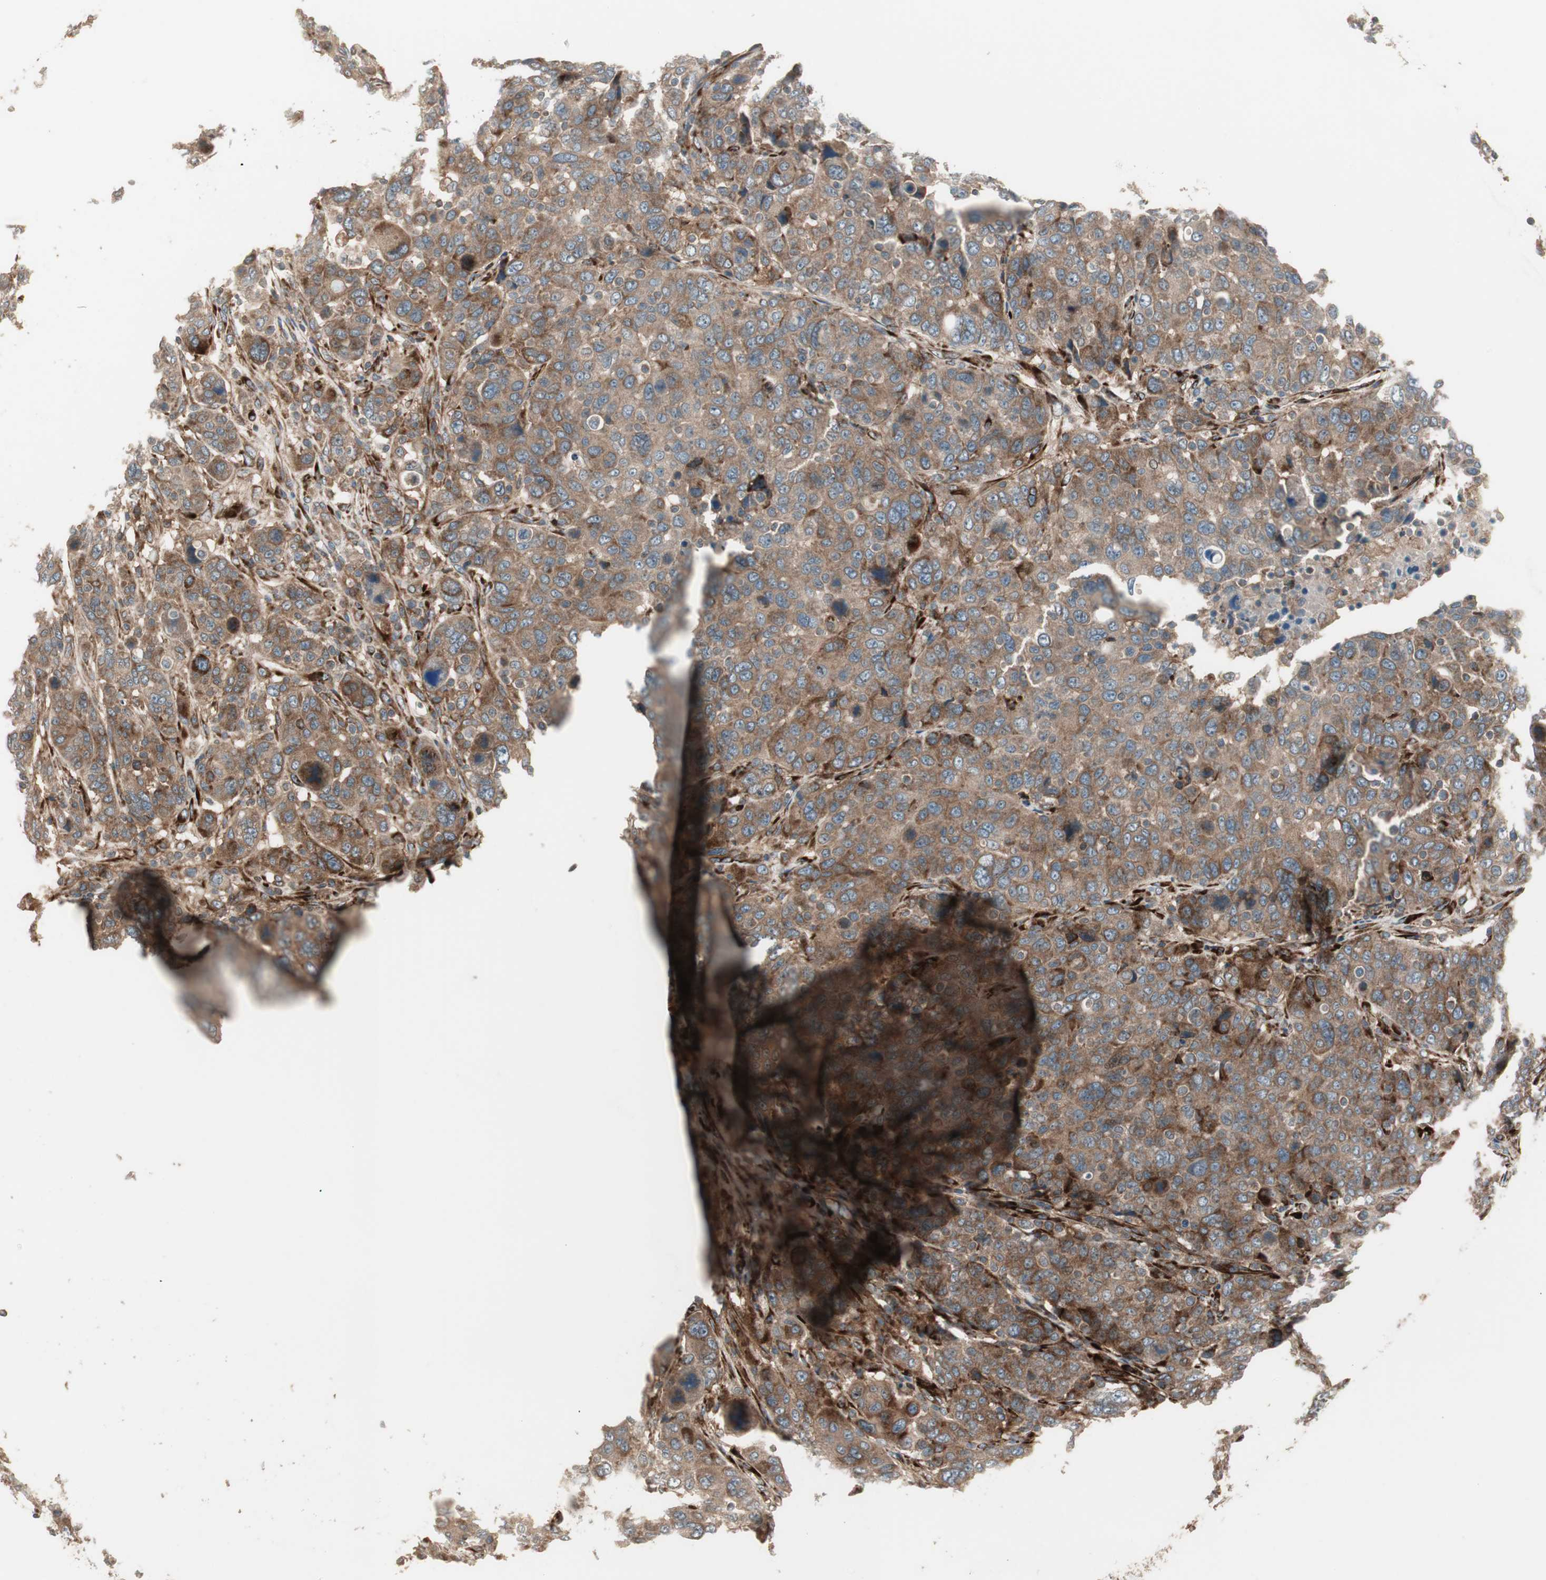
{"staining": {"intensity": "strong", "quantity": ">75%", "location": "cytoplasmic/membranous"}, "tissue": "breast cancer", "cell_type": "Tumor cells", "image_type": "cancer", "snomed": [{"axis": "morphology", "description": "Duct carcinoma"}, {"axis": "topography", "description": "Breast"}], "caption": "Brown immunohistochemical staining in breast invasive ductal carcinoma exhibits strong cytoplasmic/membranous positivity in approximately >75% of tumor cells.", "gene": "PPP2R5E", "patient": {"sex": "female", "age": 37}}